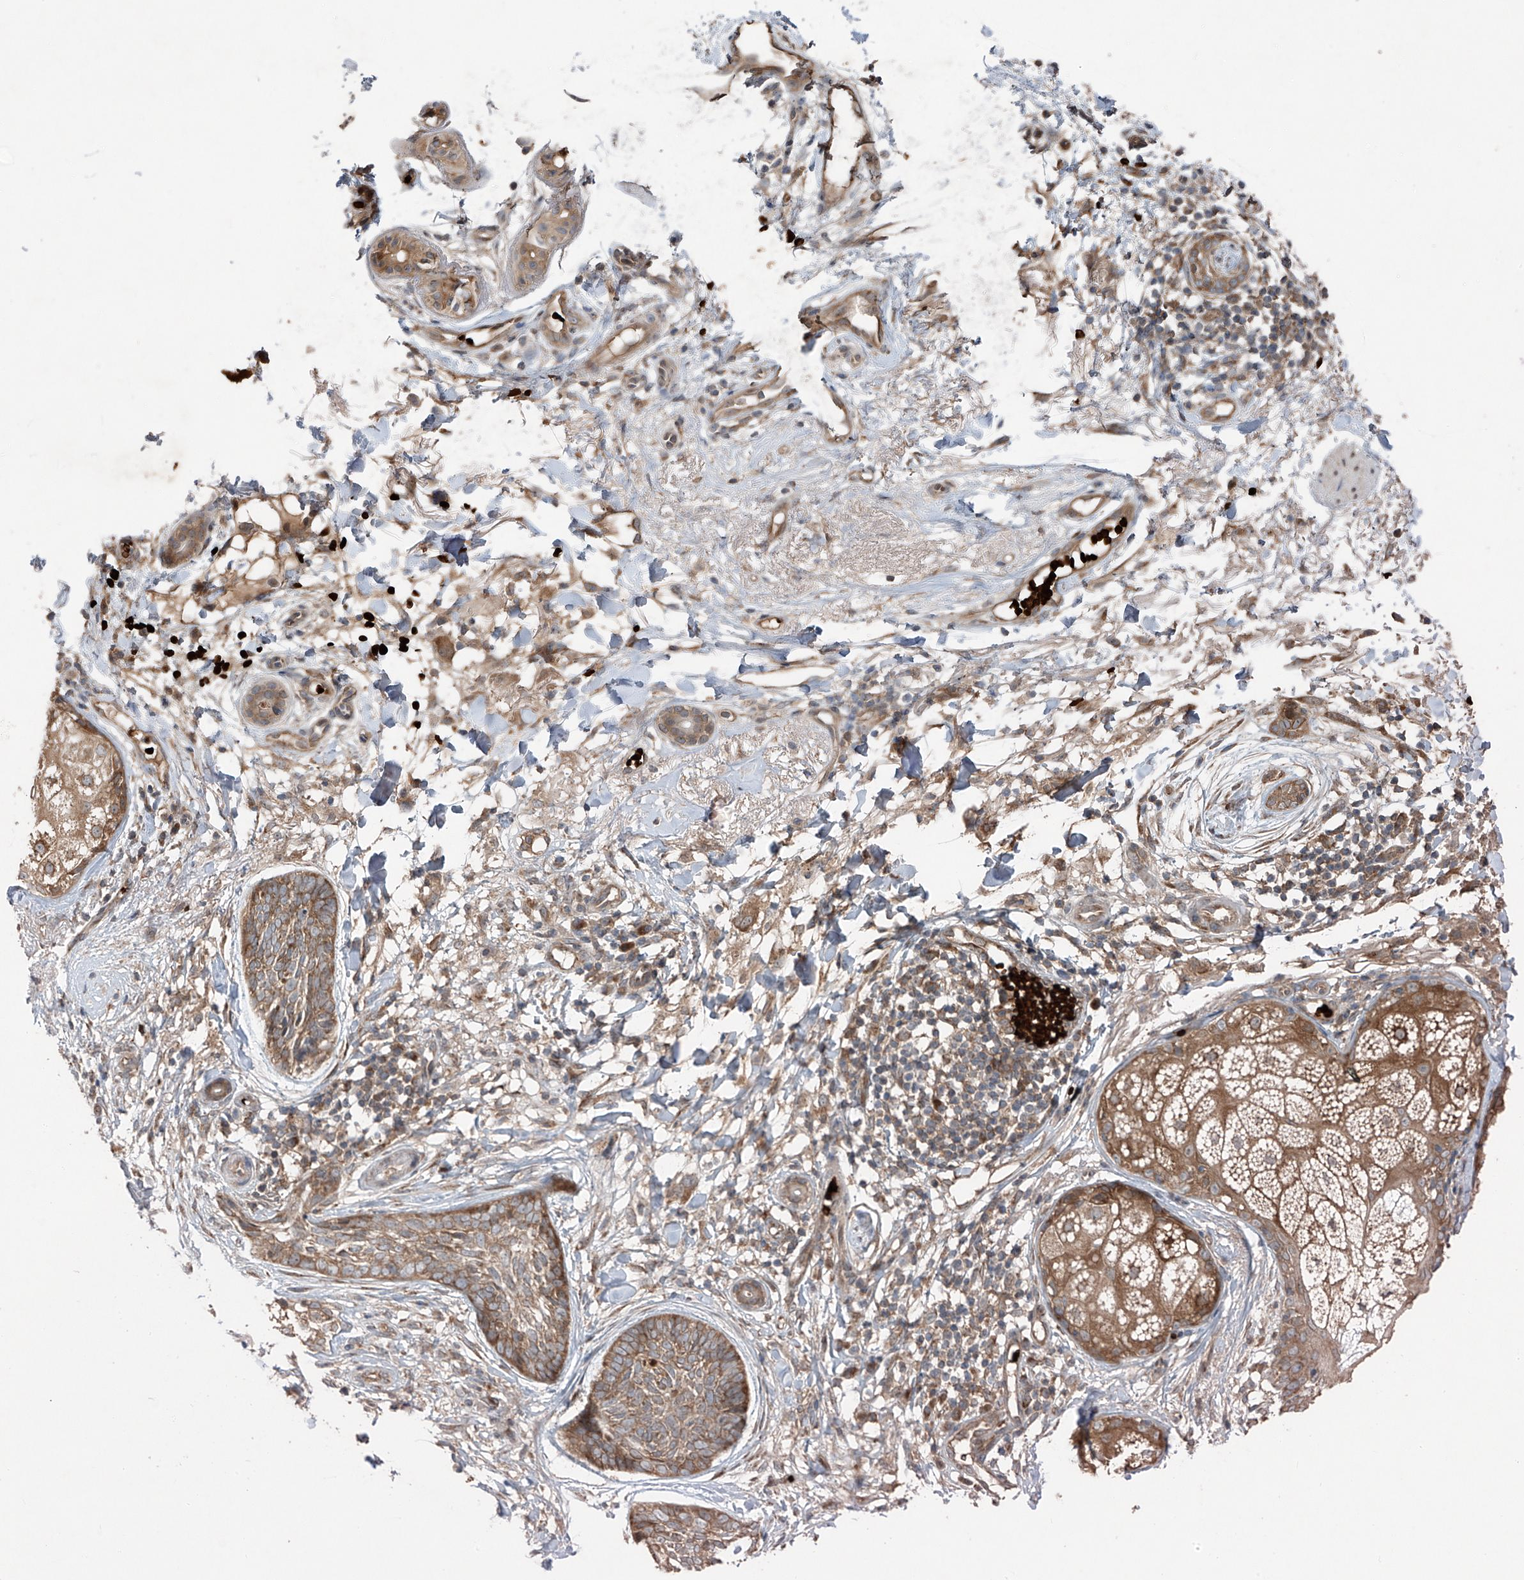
{"staining": {"intensity": "moderate", "quantity": ">75%", "location": "cytoplasmic/membranous"}, "tissue": "skin cancer", "cell_type": "Tumor cells", "image_type": "cancer", "snomed": [{"axis": "morphology", "description": "Basal cell carcinoma"}, {"axis": "topography", "description": "Skin"}], "caption": "Immunohistochemistry staining of skin cancer, which reveals medium levels of moderate cytoplasmic/membranous staining in approximately >75% of tumor cells indicating moderate cytoplasmic/membranous protein staining. The staining was performed using DAB (brown) for protein detection and nuclei were counterstained in hematoxylin (blue).", "gene": "ZDHHC9", "patient": {"sex": "male", "age": 85}}